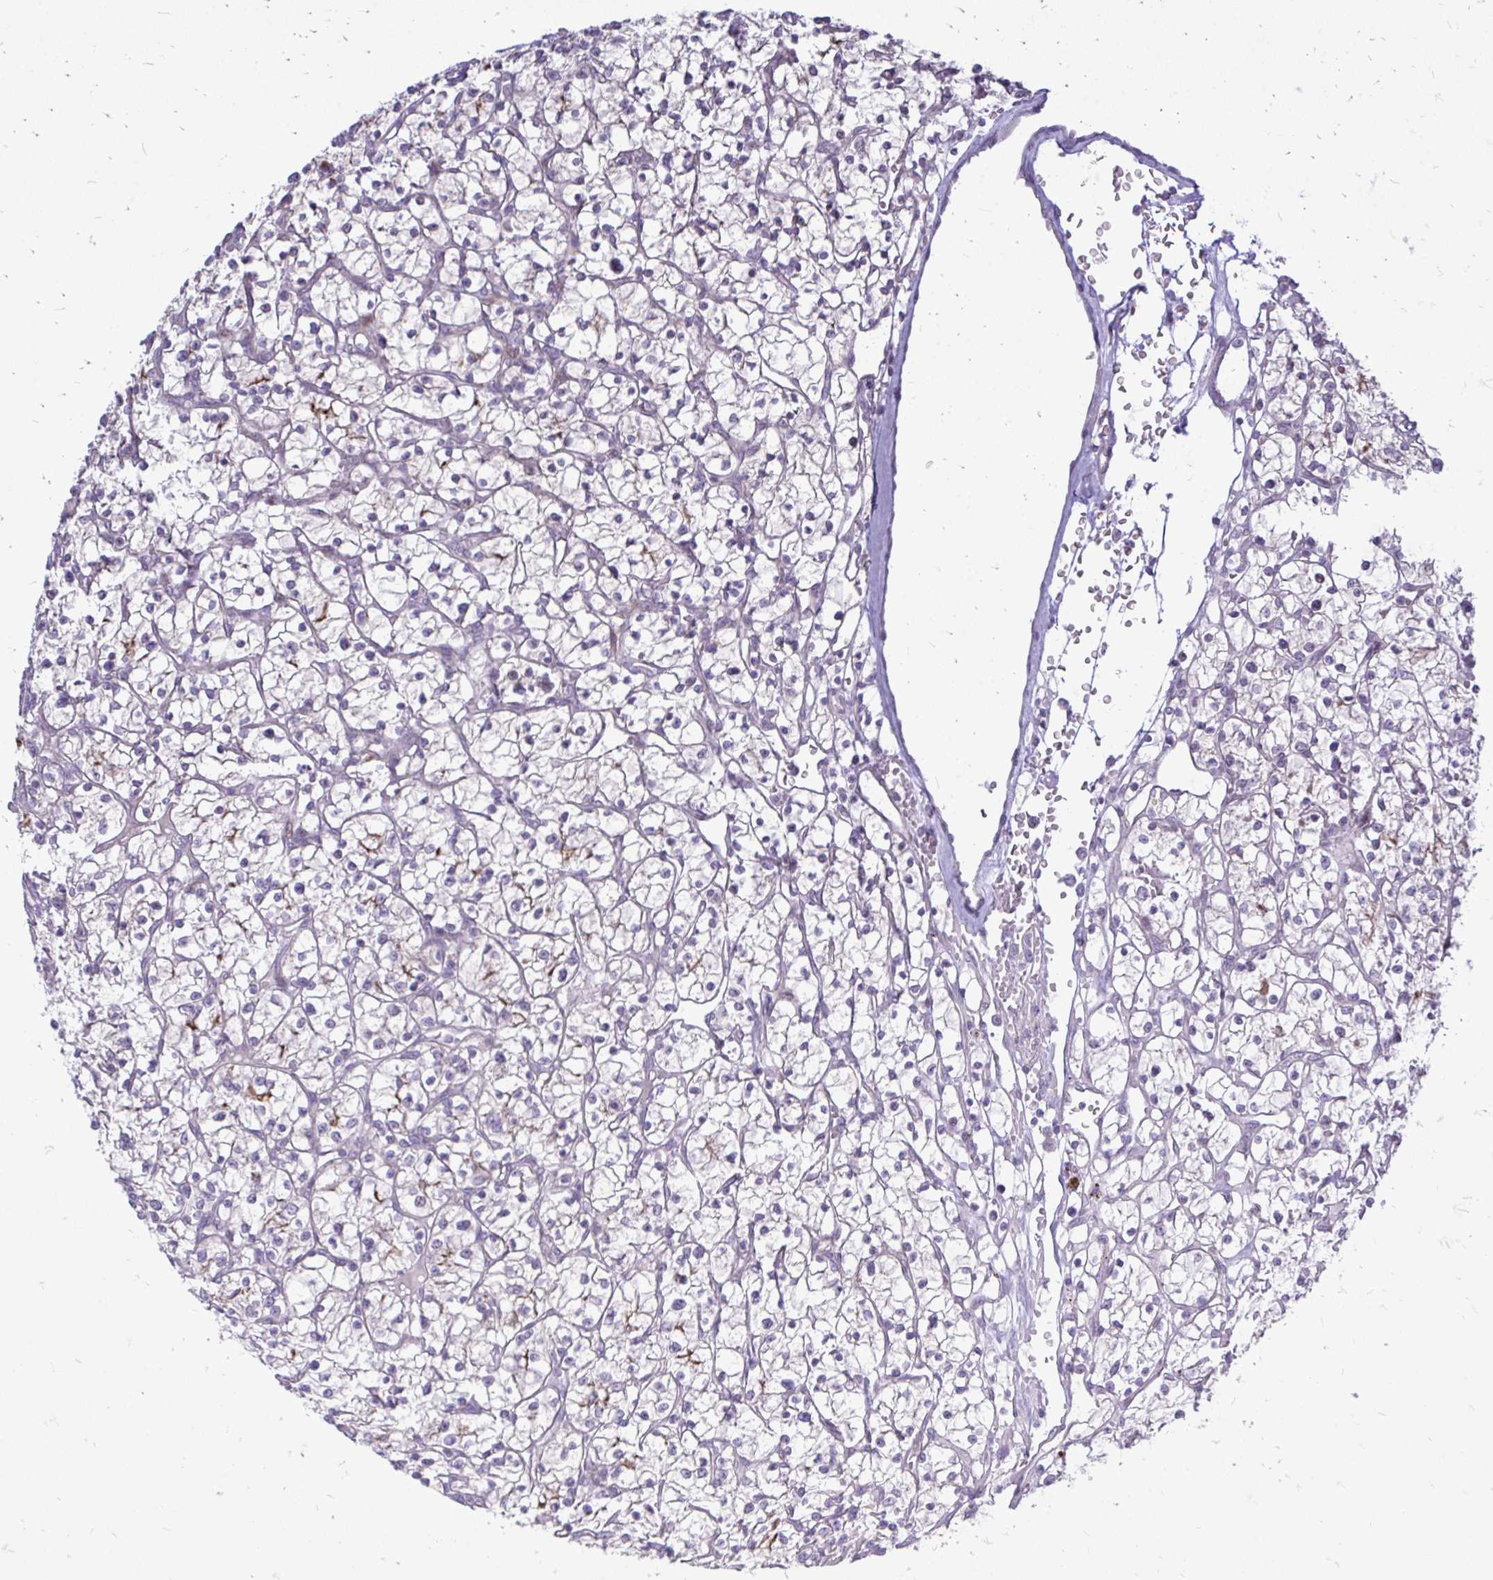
{"staining": {"intensity": "moderate", "quantity": "<25%", "location": "cytoplasmic/membranous"}, "tissue": "renal cancer", "cell_type": "Tumor cells", "image_type": "cancer", "snomed": [{"axis": "morphology", "description": "Adenocarcinoma, NOS"}, {"axis": "topography", "description": "Kidney"}], "caption": "Renal cancer (adenocarcinoma) was stained to show a protein in brown. There is low levels of moderate cytoplasmic/membranous staining in about <25% of tumor cells.", "gene": "OR8D1", "patient": {"sex": "female", "age": 64}}